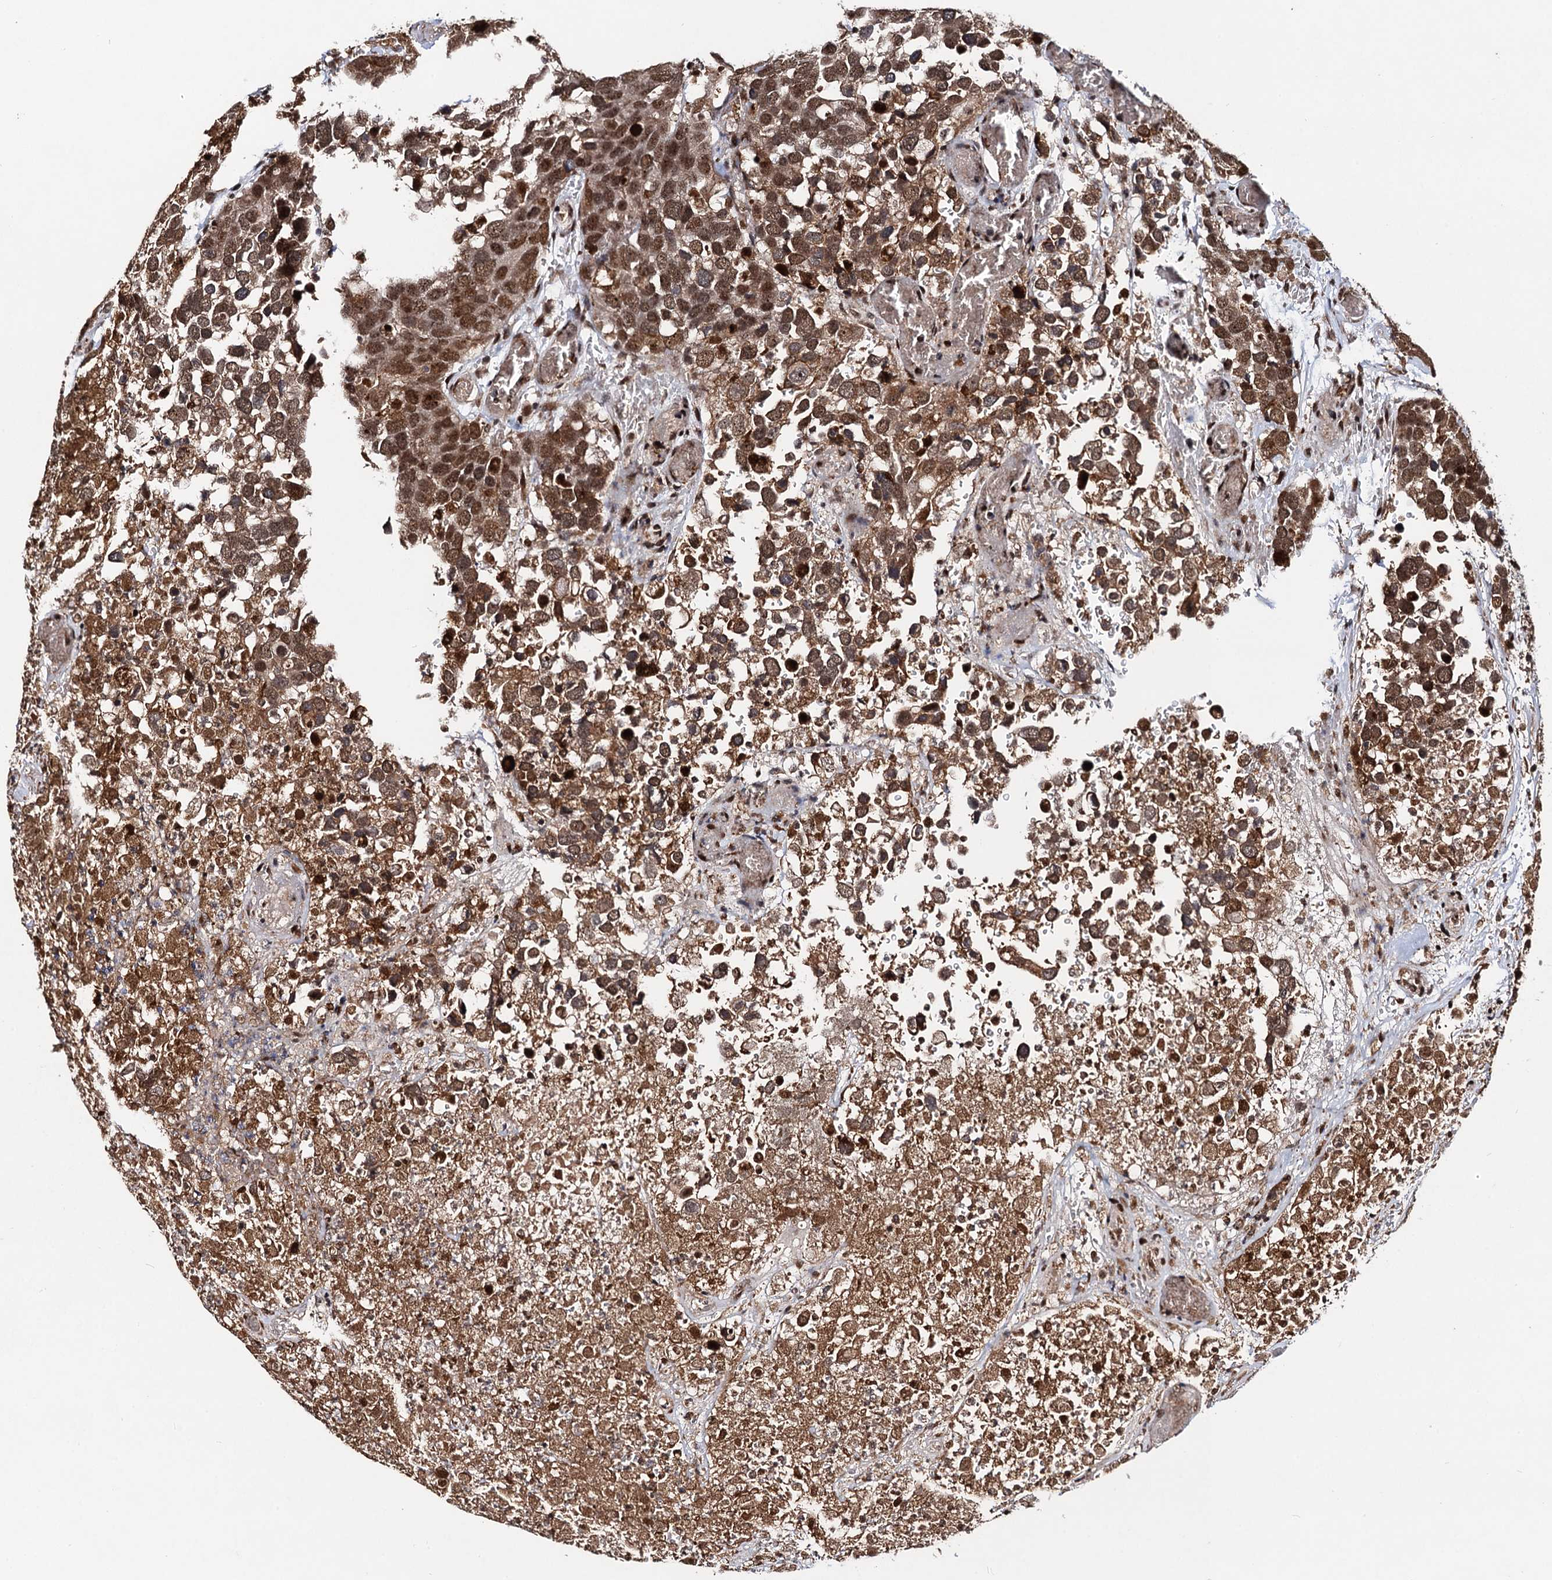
{"staining": {"intensity": "moderate", "quantity": ">75%", "location": "cytoplasmic/membranous,nuclear"}, "tissue": "breast cancer", "cell_type": "Tumor cells", "image_type": "cancer", "snomed": [{"axis": "morphology", "description": "Duct carcinoma"}, {"axis": "topography", "description": "Breast"}], "caption": "Human breast cancer (infiltrating ductal carcinoma) stained with a protein marker exhibits moderate staining in tumor cells.", "gene": "SFSWAP", "patient": {"sex": "female", "age": 83}}